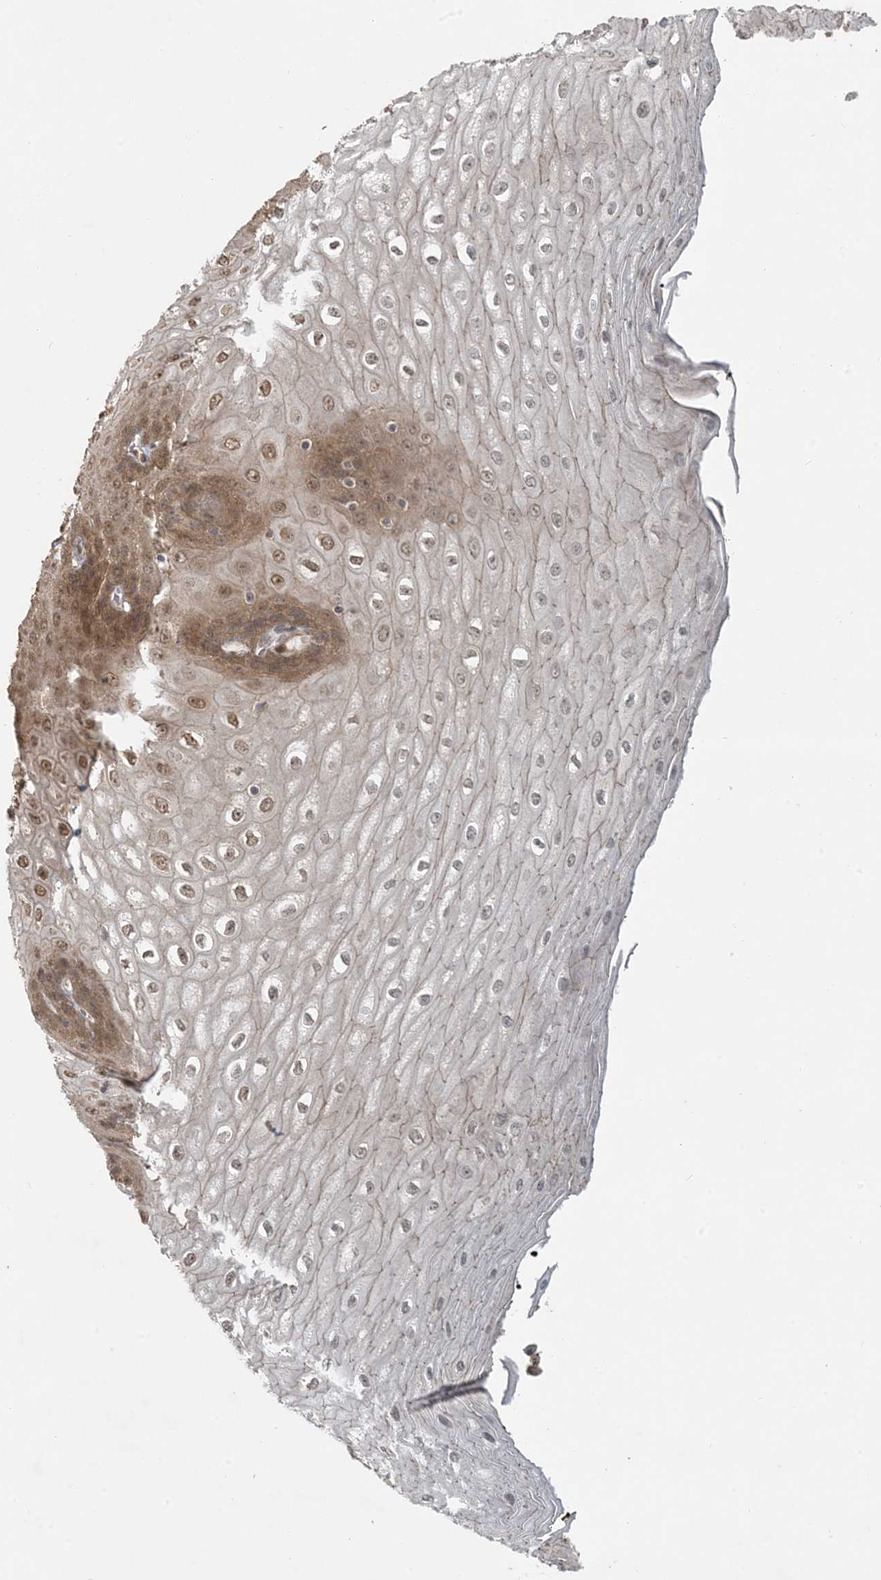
{"staining": {"intensity": "moderate", "quantity": "25%-75%", "location": "cytoplasmic/membranous,nuclear"}, "tissue": "esophagus", "cell_type": "Squamous epithelial cells", "image_type": "normal", "snomed": [{"axis": "morphology", "description": "Normal tissue, NOS"}, {"axis": "topography", "description": "Esophagus"}], "caption": "Immunohistochemistry (IHC) micrograph of normal esophagus stained for a protein (brown), which reveals medium levels of moderate cytoplasmic/membranous,nuclear expression in approximately 25%-75% of squamous epithelial cells.", "gene": "BCORL1", "patient": {"sex": "male", "age": 60}}